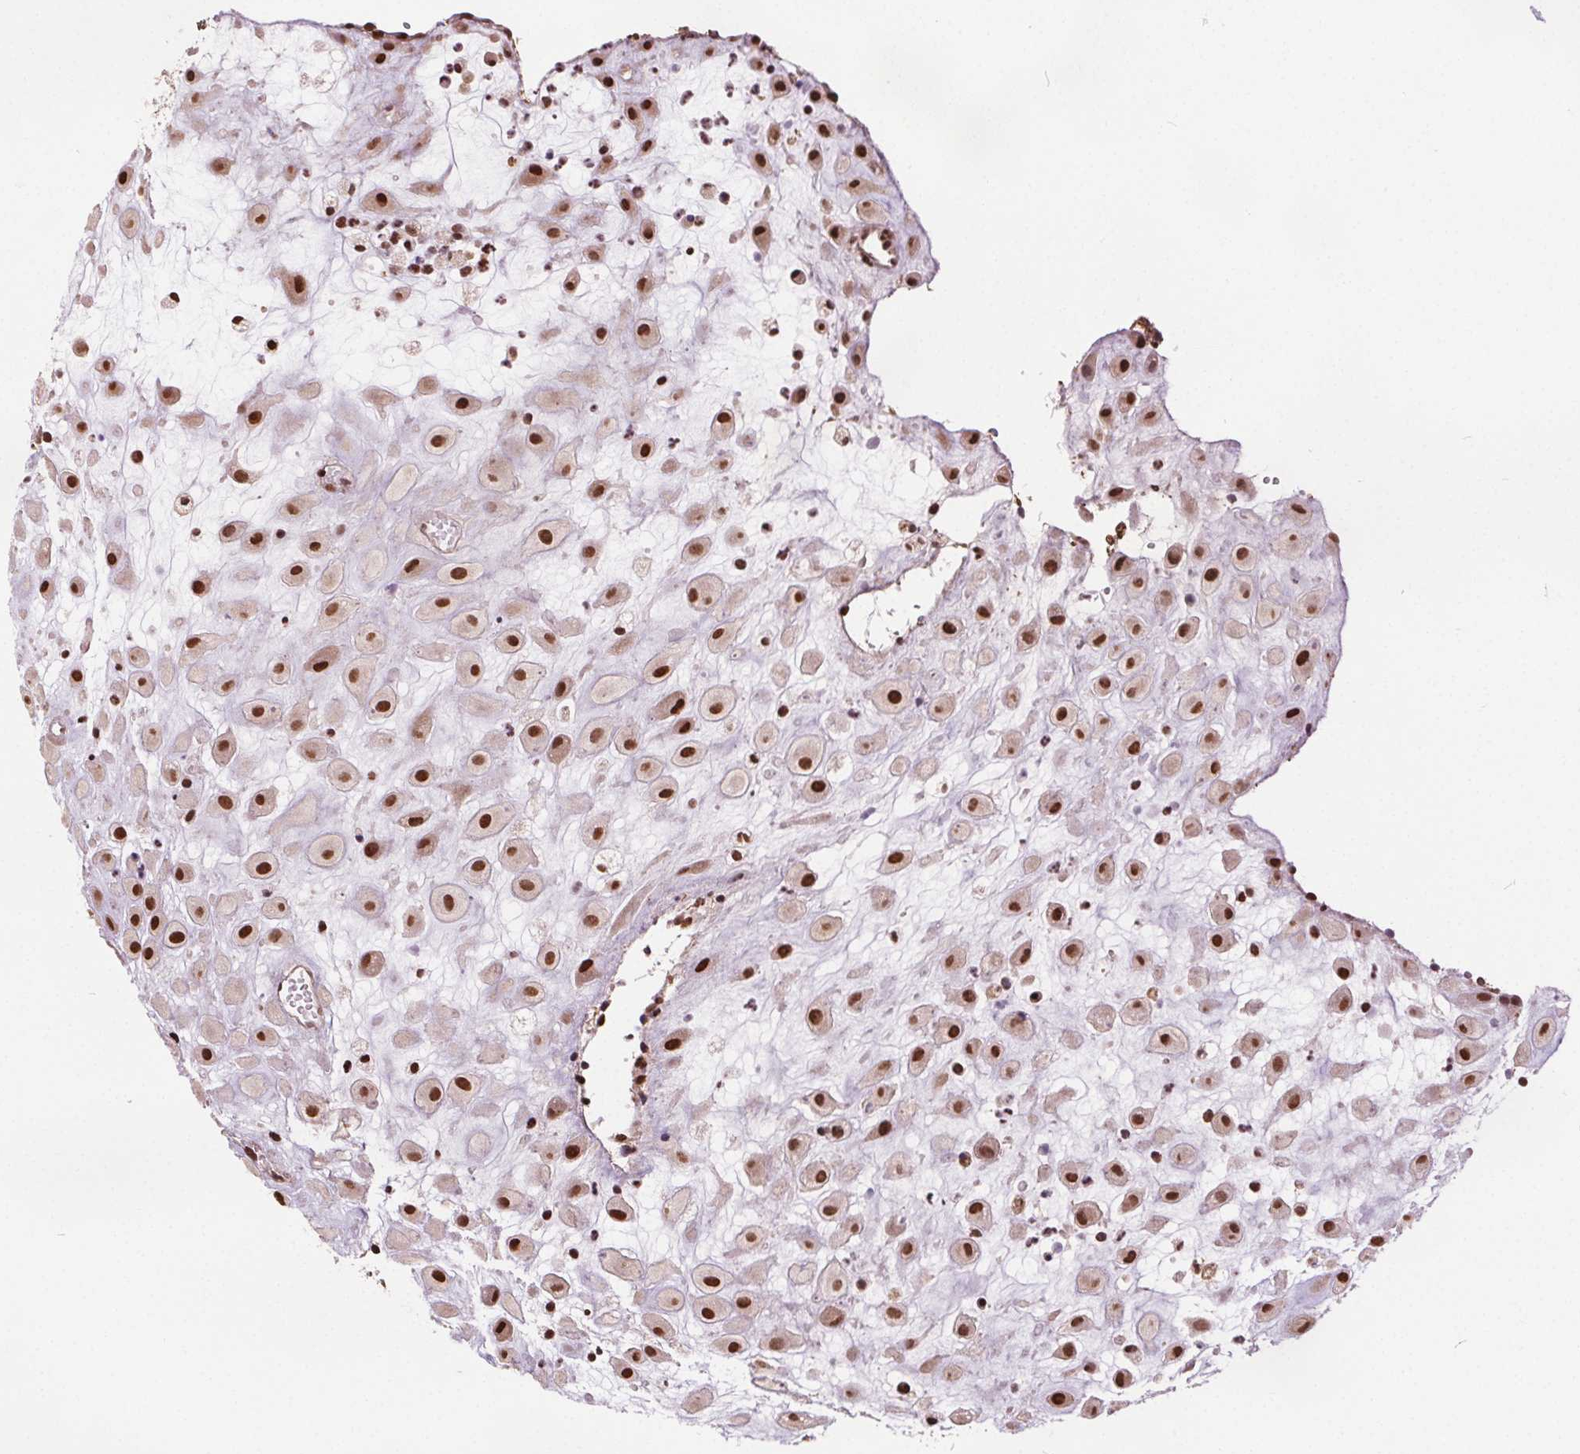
{"staining": {"intensity": "strong", "quantity": ">75%", "location": "nuclear"}, "tissue": "placenta", "cell_type": "Decidual cells", "image_type": "normal", "snomed": [{"axis": "morphology", "description": "Normal tissue, NOS"}, {"axis": "topography", "description": "Placenta"}], "caption": "Brown immunohistochemical staining in normal human placenta demonstrates strong nuclear positivity in about >75% of decidual cells. (IHC, brightfield microscopy, high magnification).", "gene": "ISLR2", "patient": {"sex": "female", "age": 24}}